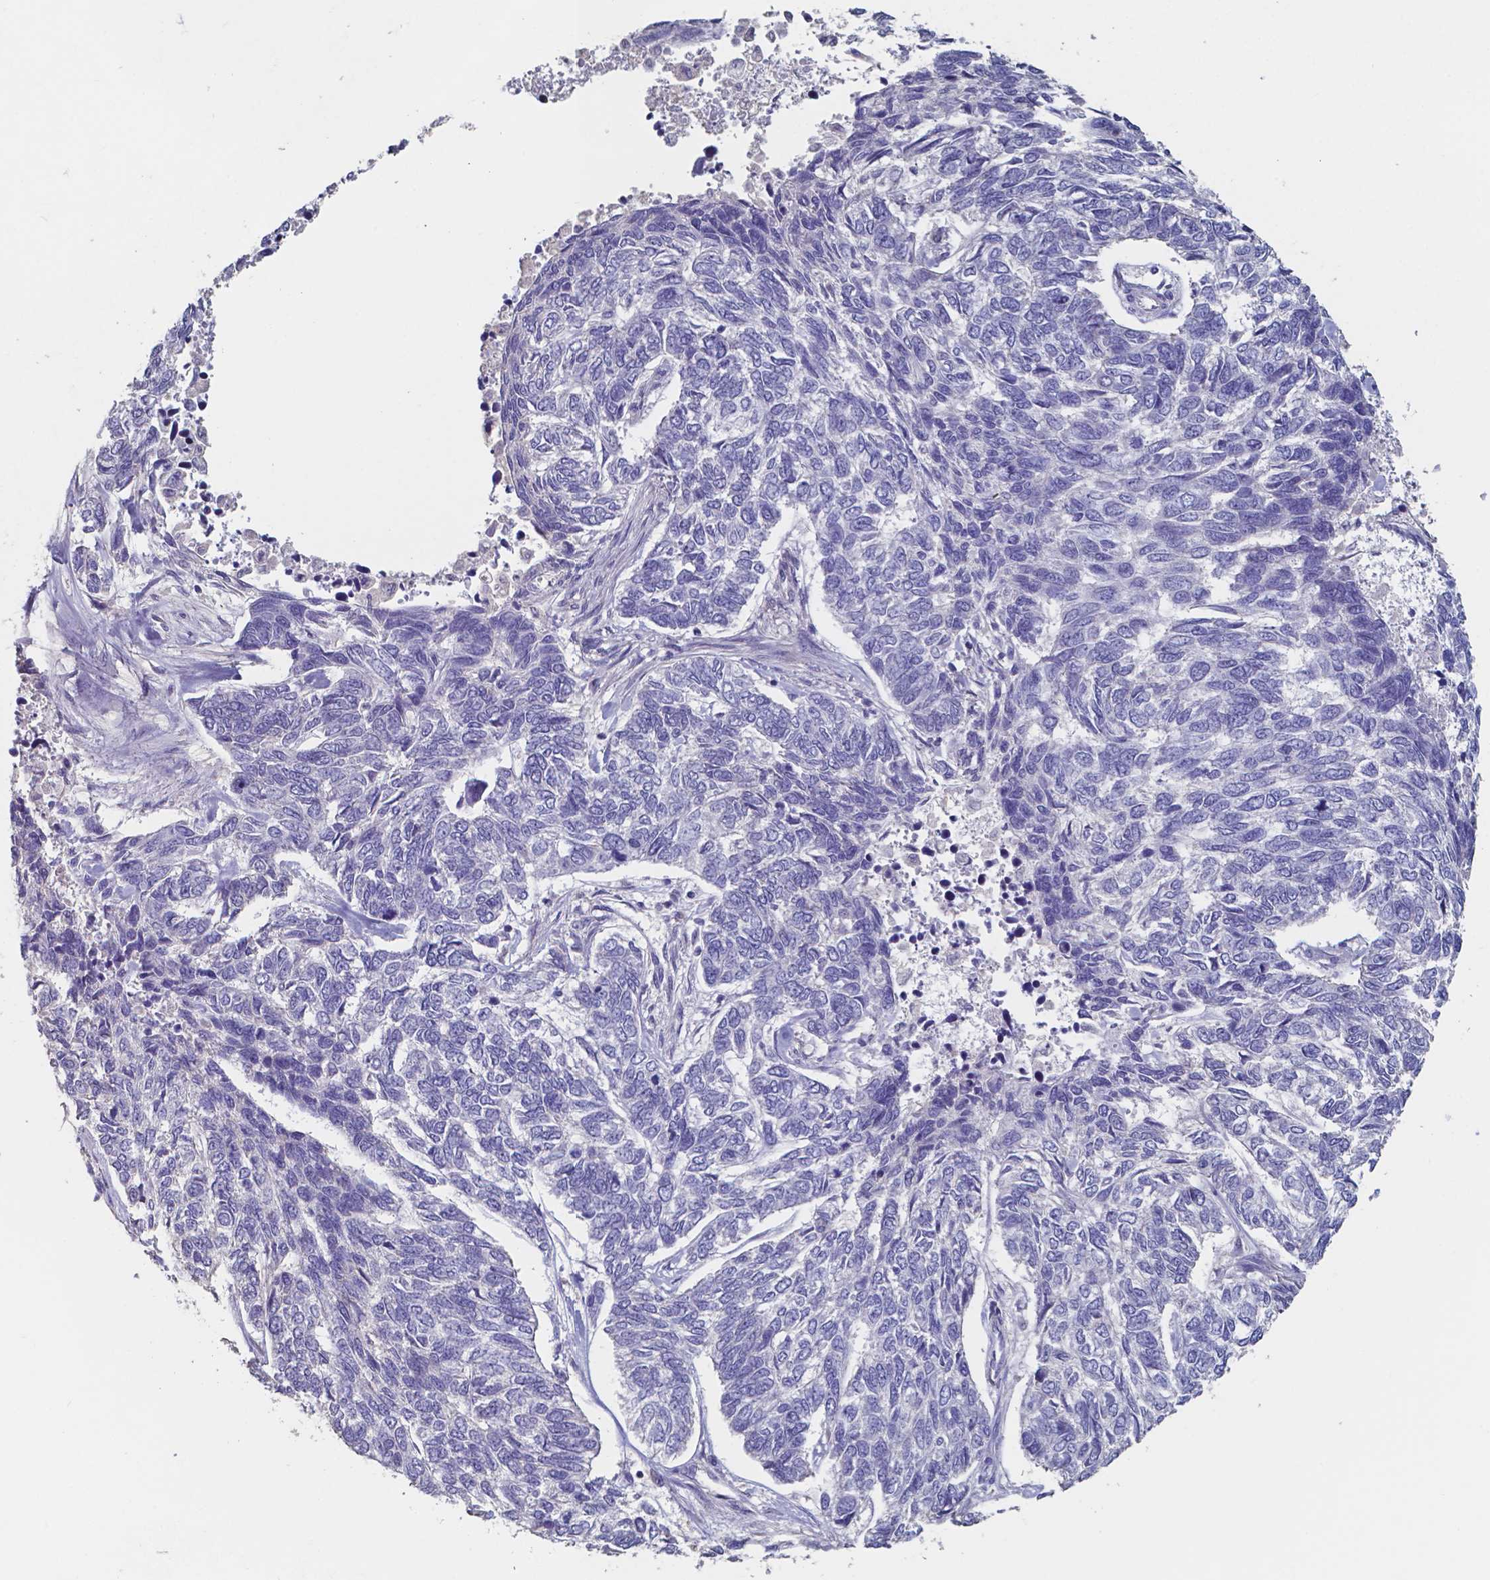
{"staining": {"intensity": "negative", "quantity": "none", "location": "none"}, "tissue": "skin cancer", "cell_type": "Tumor cells", "image_type": "cancer", "snomed": [{"axis": "morphology", "description": "Basal cell carcinoma"}, {"axis": "topography", "description": "Skin"}], "caption": "Immunohistochemistry micrograph of neoplastic tissue: human skin cancer (basal cell carcinoma) stained with DAB demonstrates no significant protein expression in tumor cells.", "gene": "FOXJ1", "patient": {"sex": "female", "age": 65}}